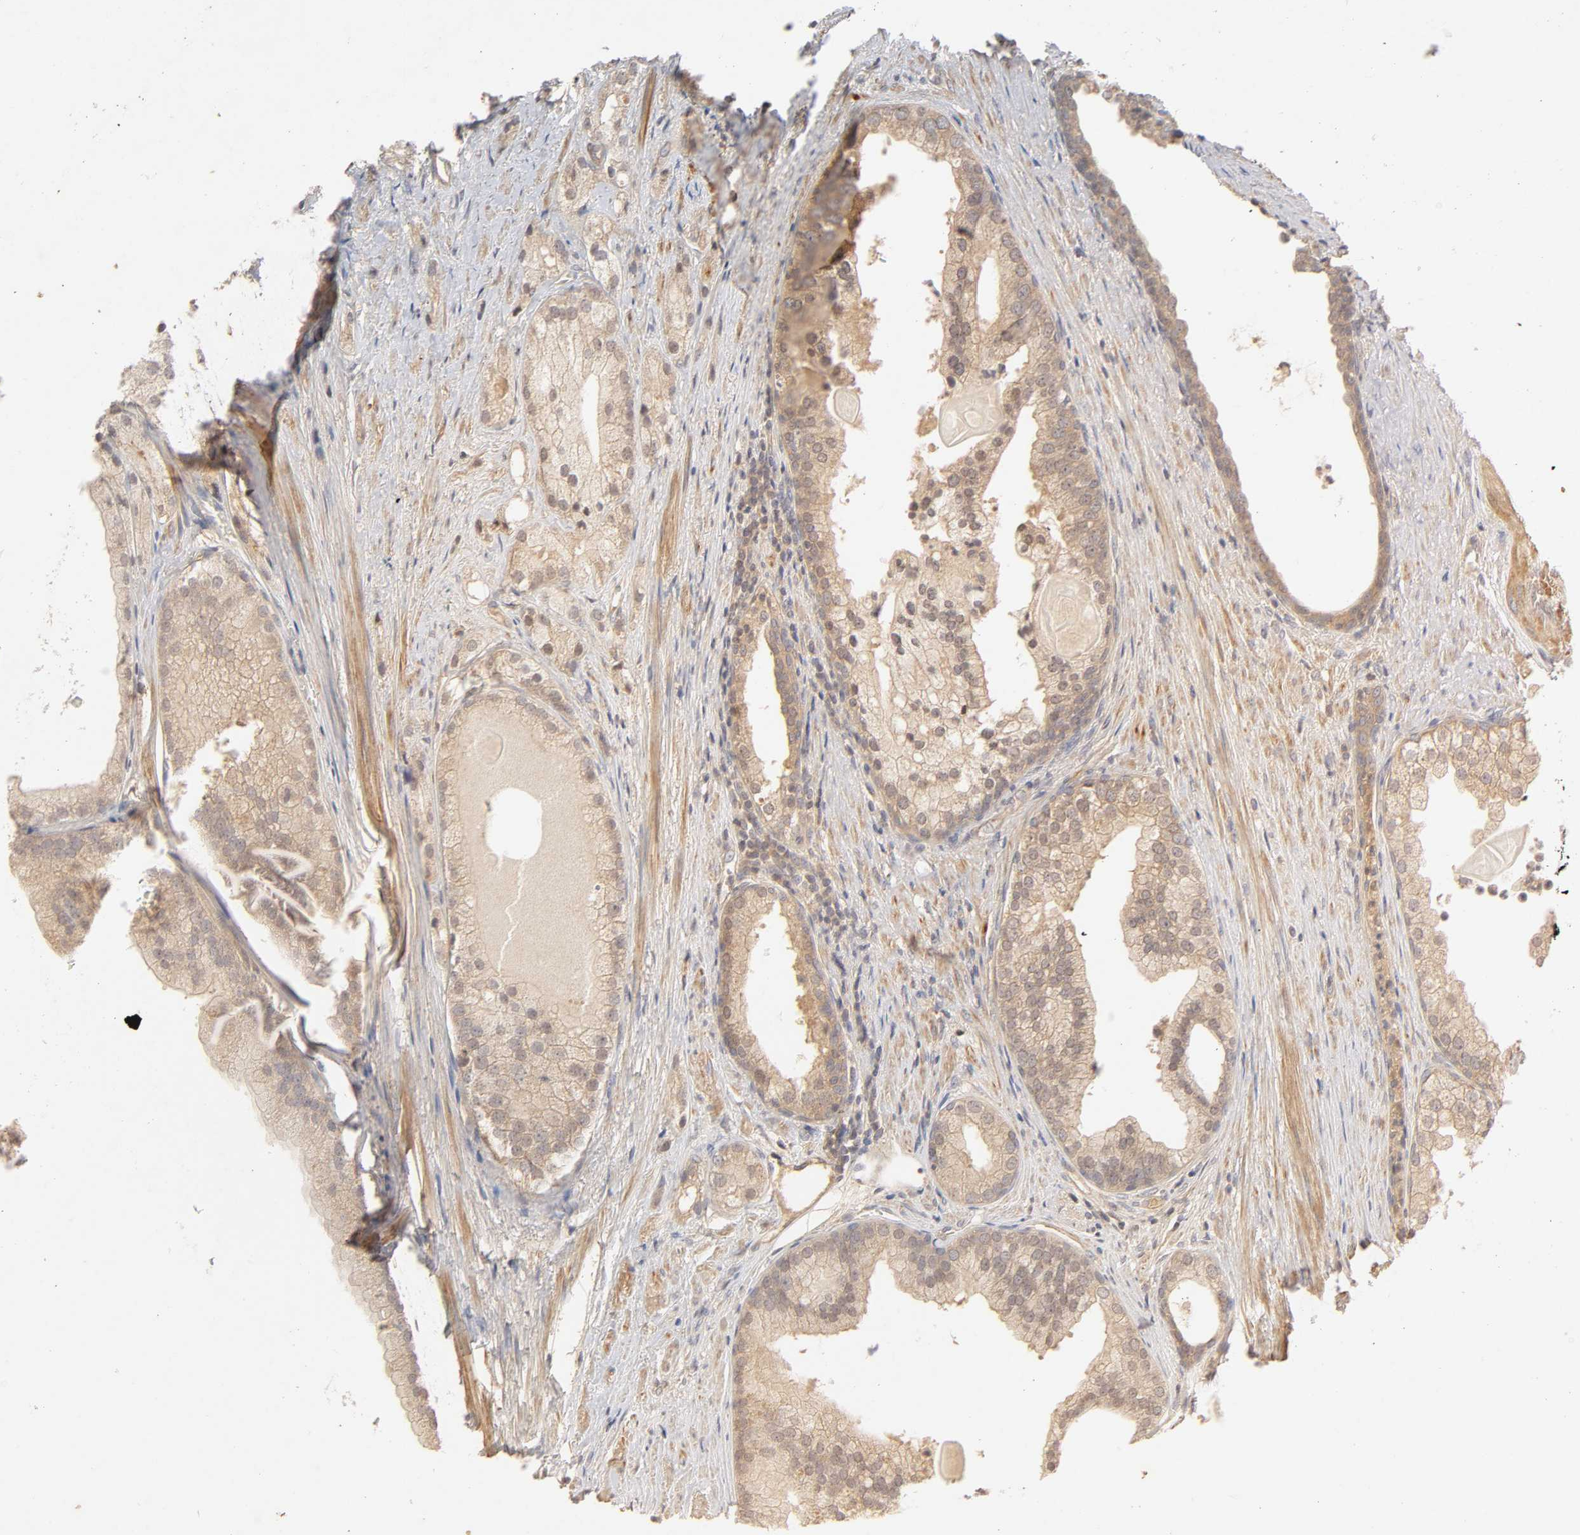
{"staining": {"intensity": "moderate", "quantity": ">75%", "location": "cytoplasmic/membranous,nuclear"}, "tissue": "prostate cancer", "cell_type": "Tumor cells", "image_type": "cancer", "snomed": [{"axis": "morphology", "description": "Adenocarcinoma, Low grade"}, {"axis": "topography", "description": "Prostate"}], "caption": "Brown immunohistochemical staining in human adenocarcinoma (low-grade) (prostate) shows moderate cytoplasmic/membranous and nuclear staining in approximately >75% of tumor cells. The staining is performed using DAB (3,3'-diaminobenzidine) brown chromogen to label protein expression. The nuclei are counter-stained blue using hematoxylin.", "gene": "CPB2", "patient": {"sex": "male", "age": 69}}